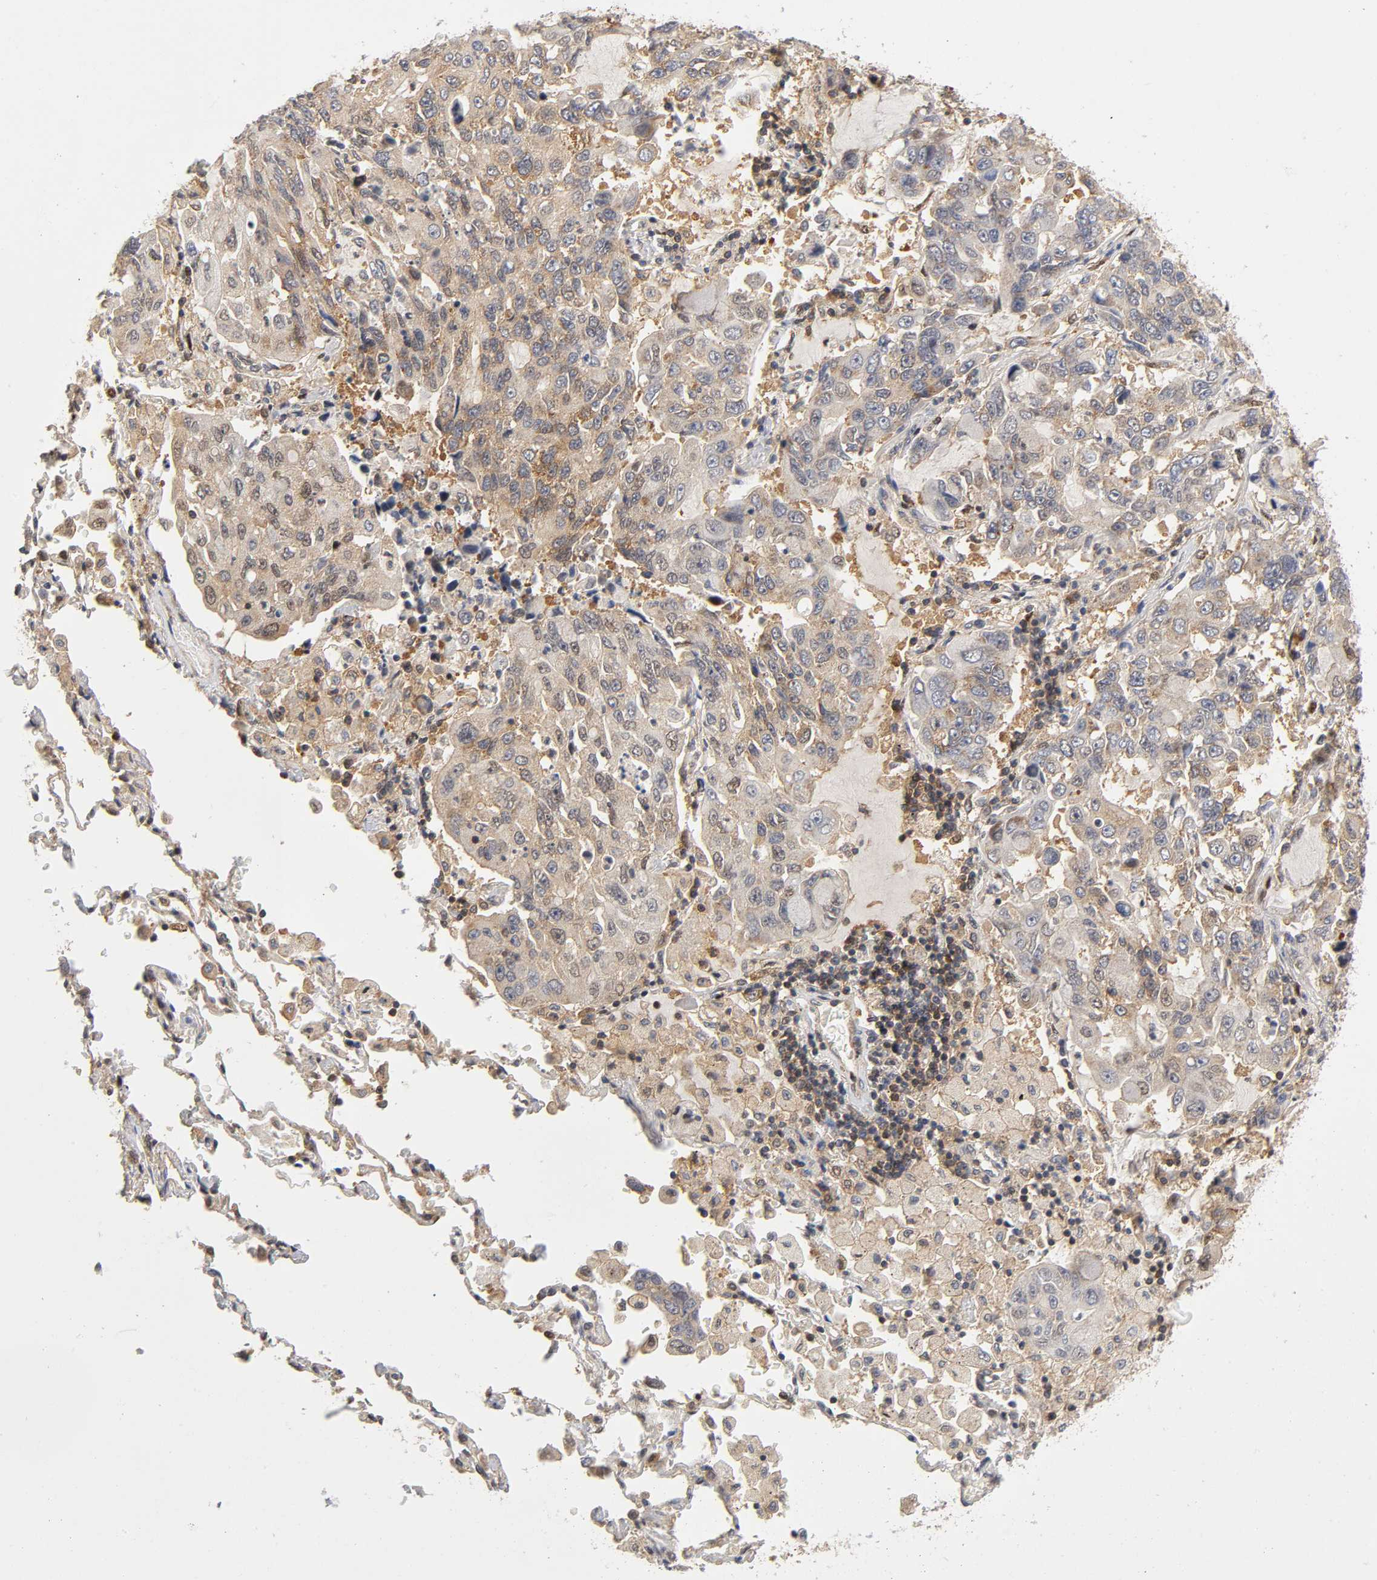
{"staining": {"intensity": "weak", "quantity": "25%-75%", "location": "cytoplasmic/membranous"}, "tissue": "lung cancer", "cell_type": "Tumor cells", "image_type": "cancer", "snomed": [{"axis": "morphology", "description": "Adenocarcinoma, NOS"}, {"axis": "topography", "description": "Lung"}], "caption": "IHC (DAB (3,3'-diaminobenzidine)) staining of human adenocarcinoma (lung) reveals weak cytoplasmic/membranous protein expression in about 25%-75% of tumor cells.", "gene": "PAFAH1B1", "patient": {"sex": "male", "age": 64}}